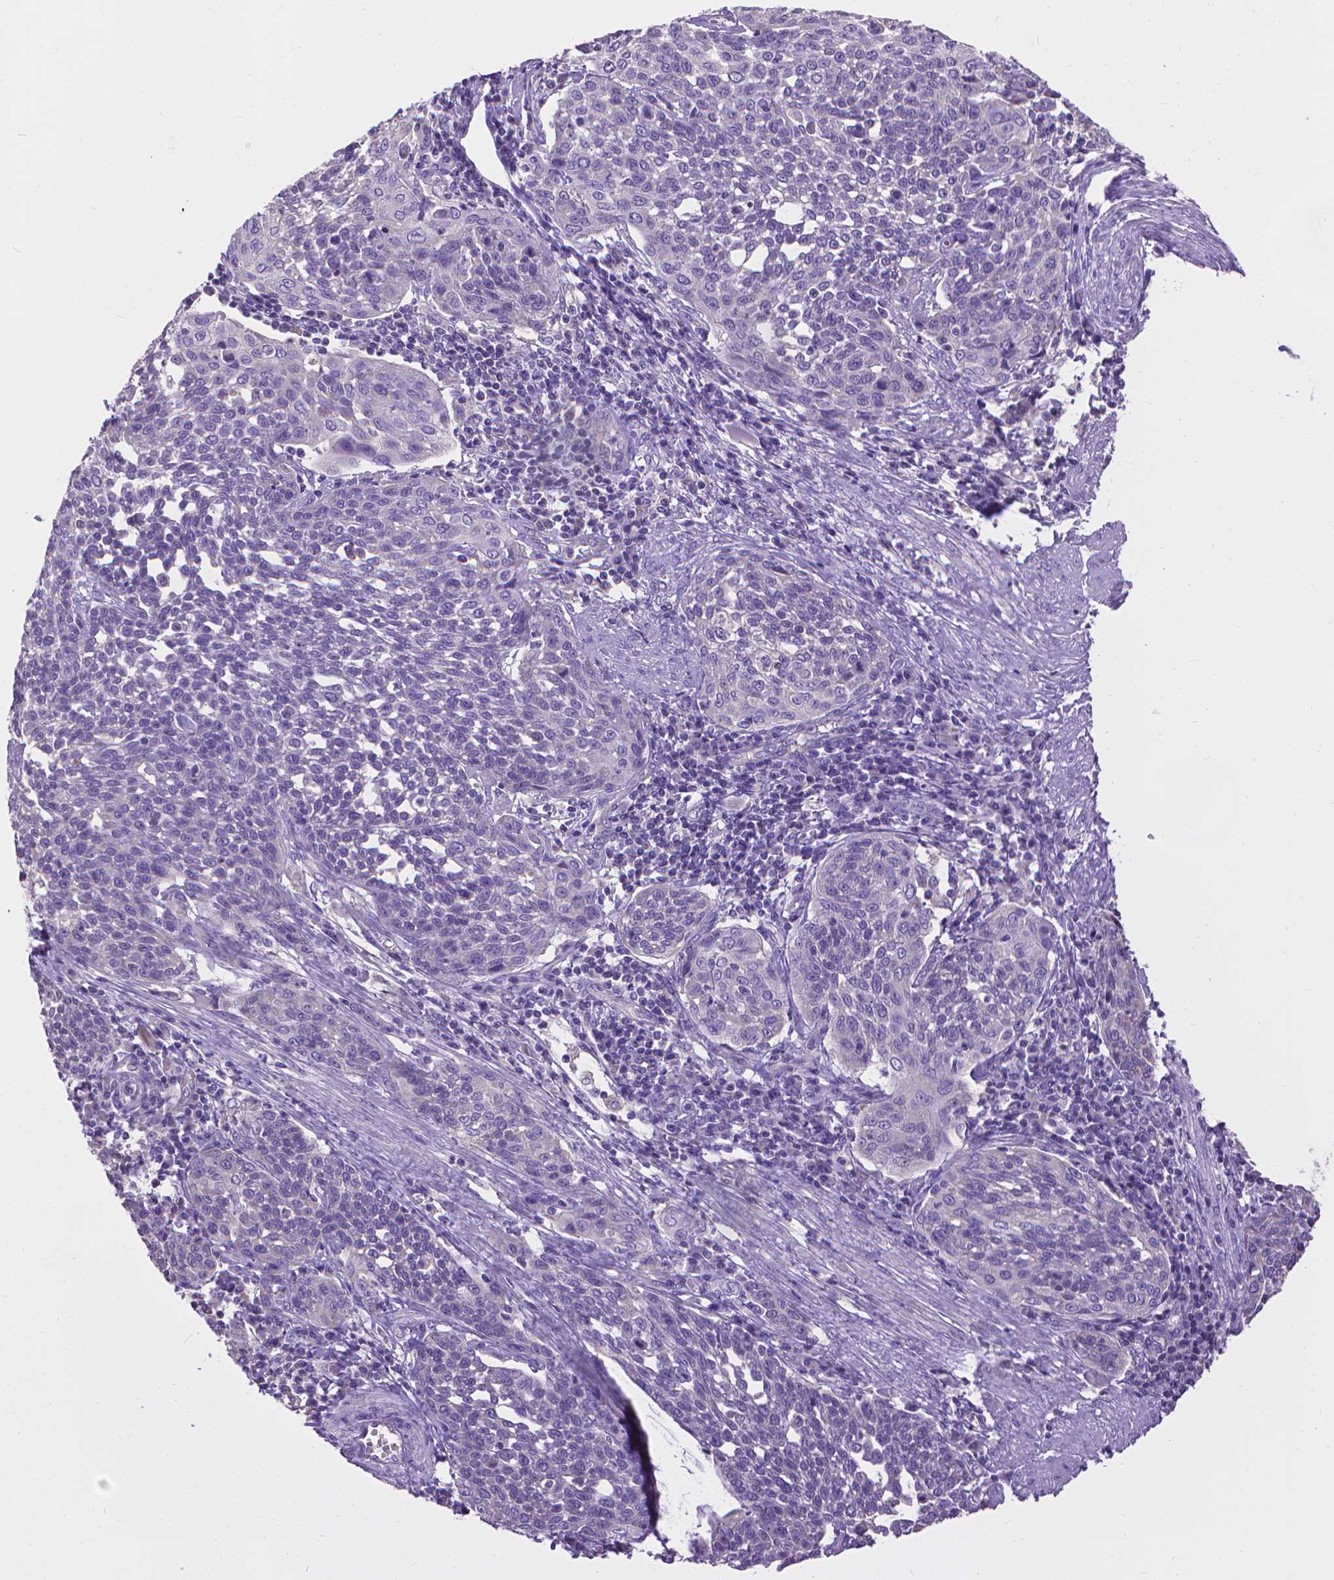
{"staining": {"intensity": "negative", "quantity": "none", "location": "none"}, "tissue": "cervical cancer", "cell_type": "Tumor cells", "image_type": "cancer", "snomed": [{"axis": "morphology", "description": "Squamous cell carcinoma, NOS"}, {"axis": "topography", "description": "Cervix"}], "caption": "Protein analysis of squamous cell carcinoma (cervical) shows no significant expression in tumor cells. (Immunohistochemistry, brightfield microscopy, high magnification).", "gene": "SYN1", "patient": {"sex": "female", "age": 34}}